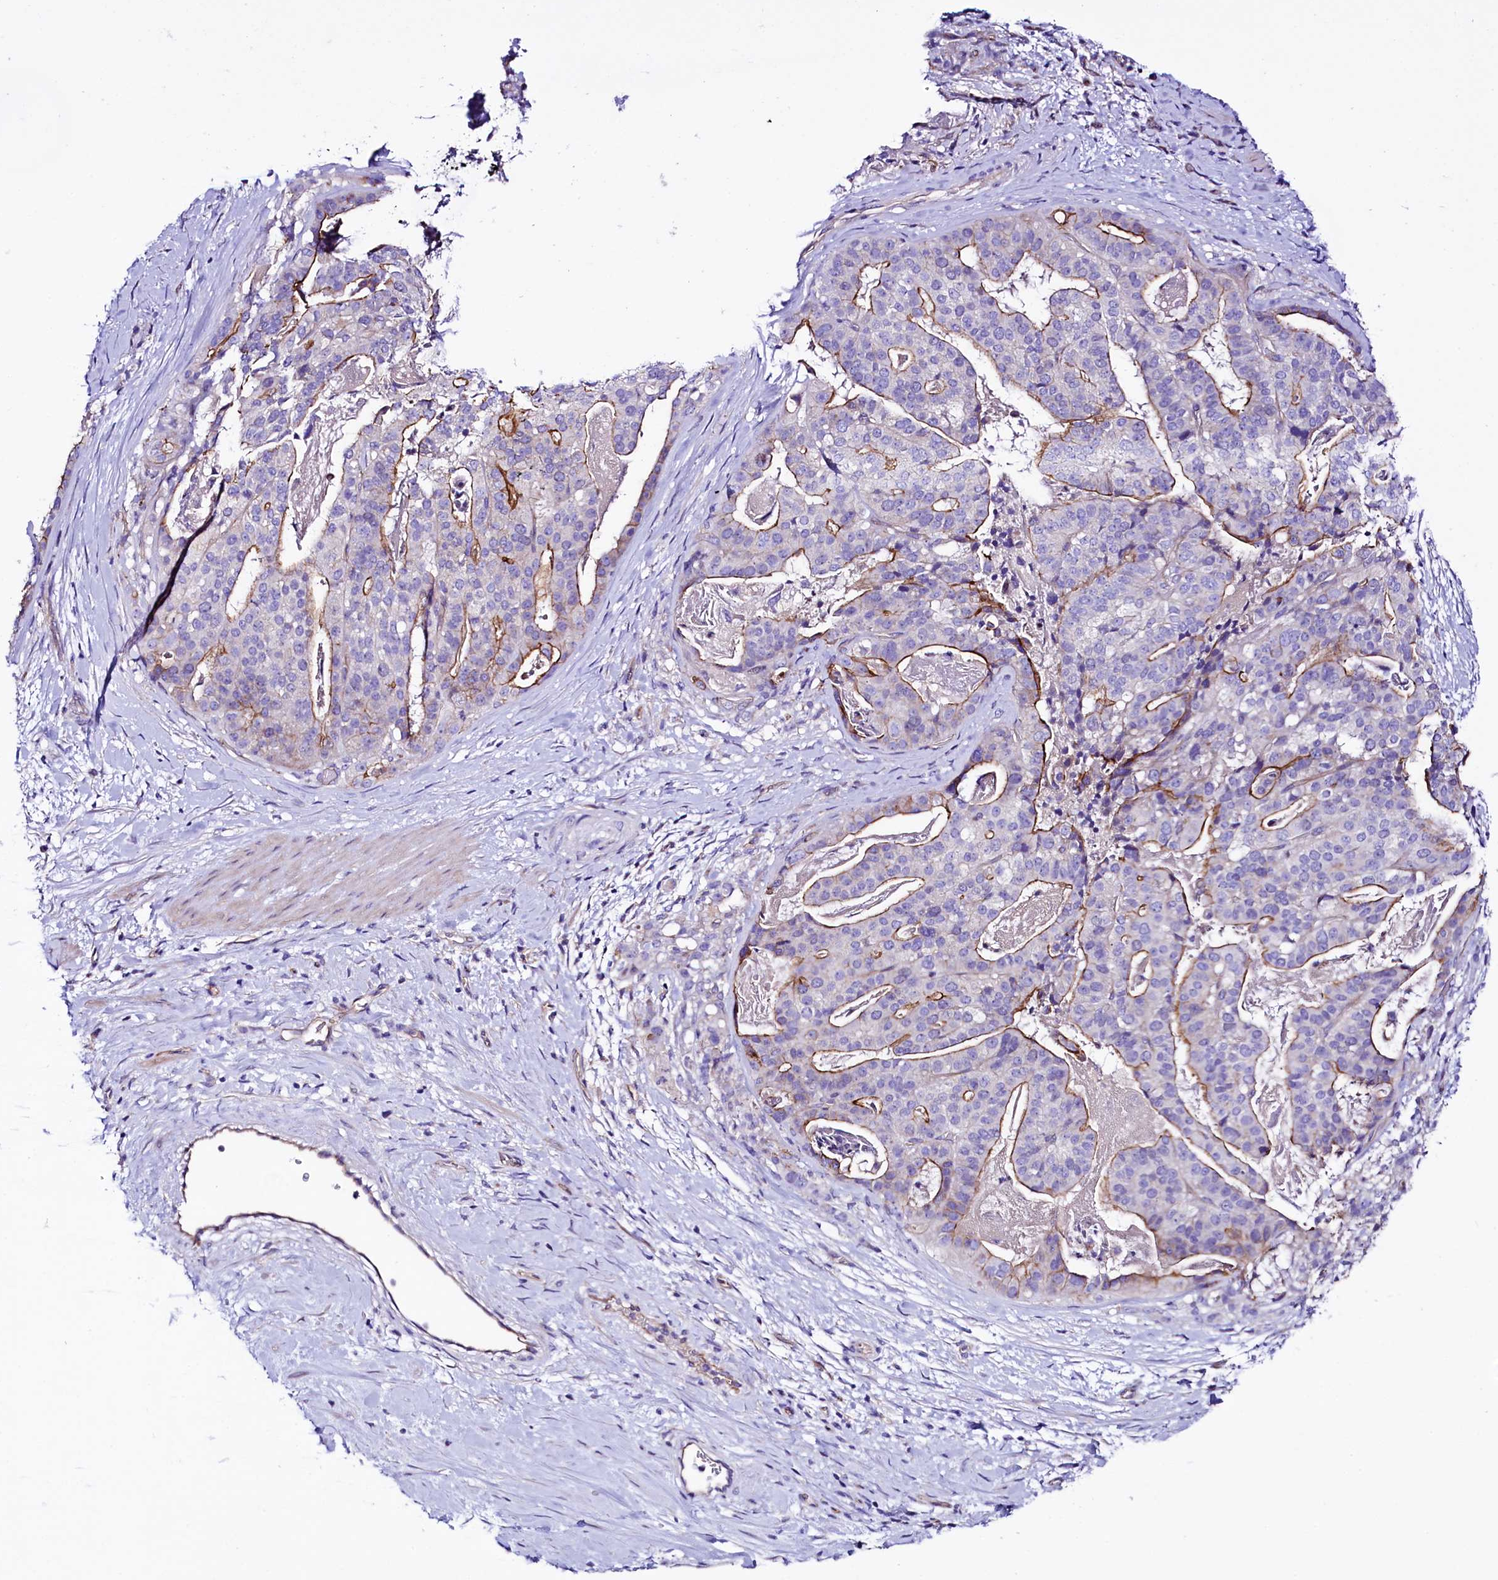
{"staining": {"intensity": "moderate", "quantity": "25%-75%", "location": "cytoplasmic/membranous"}, "tissue": "stomach cancer", "cell_type": "Tumor cells", "image_type": "cancer", "snomed": [{"axis": "morphology", "description": "Adenocarcinoma, NOS"}, {"axis": "topography", "description": "Stomach"}], "caption": "Stomach cancer stained for a protein exhibits moderate cytoplasmic/membranous positivity in tumor cells.", "gene": "SLF1", "patient": {"sex": "male", "age": 48}}